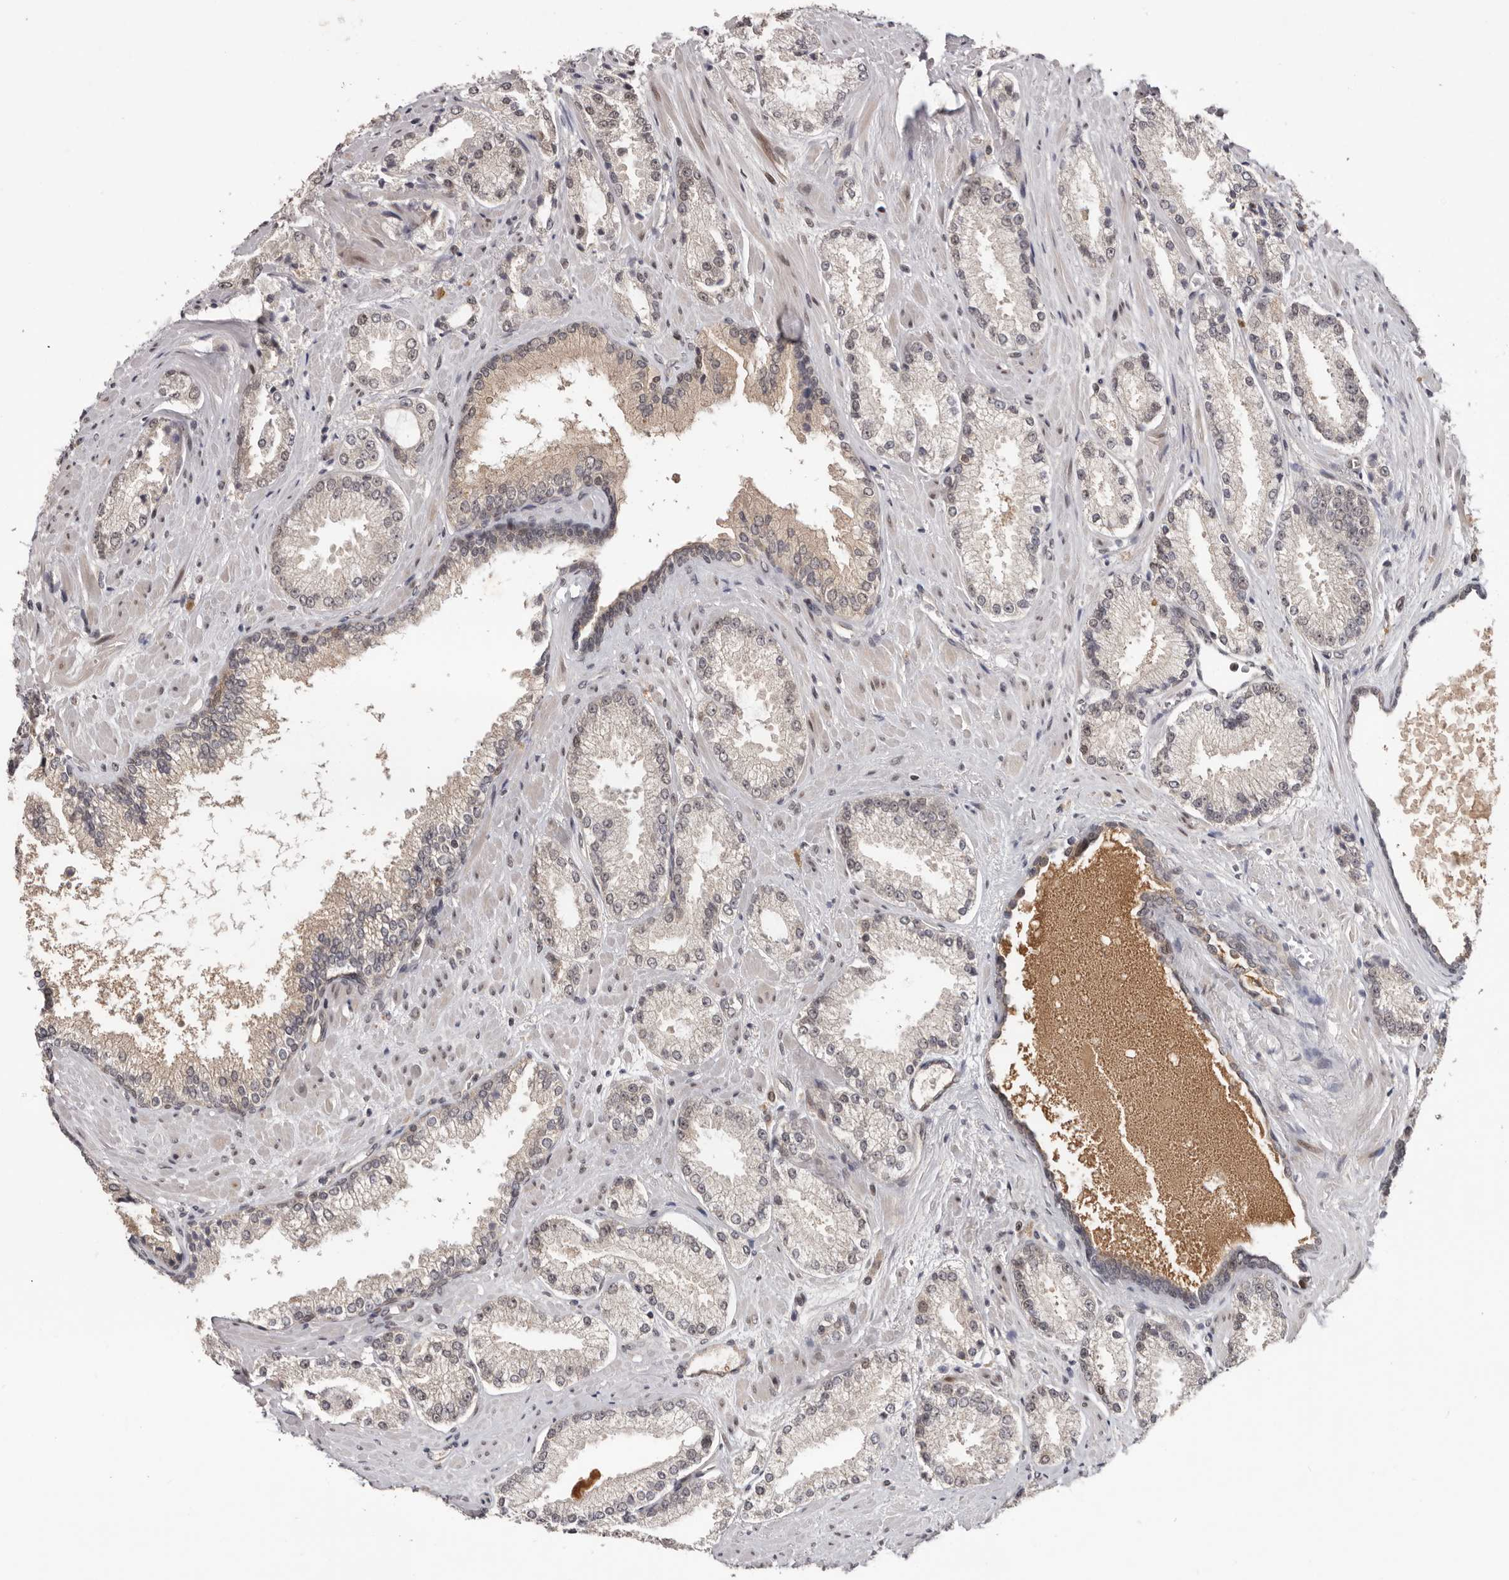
{"staining": {"intensity": "negative", "quantity": "none", "location": "none"}, "tissue": "prostate cancer", "cell_type": "Tumor cells", "image_type": "cancer", "snomed": [{"axis": "morphology", "description": "Adenocarcinoma, High grade"}, {"axis": "topography", "description": "Prostate"}], "caption": "Immunohistochemistry (IHC) image of high-grade adenocarcinoma (prostate) stained for a protein (brown), which exhibits no expression in tumor cells. The staining is performed using DAB brown chromogen with nuclei counter-stained in using hematoxylin.", "gene": "TBX5", "patient": {"sex": "male", "age": 73}}